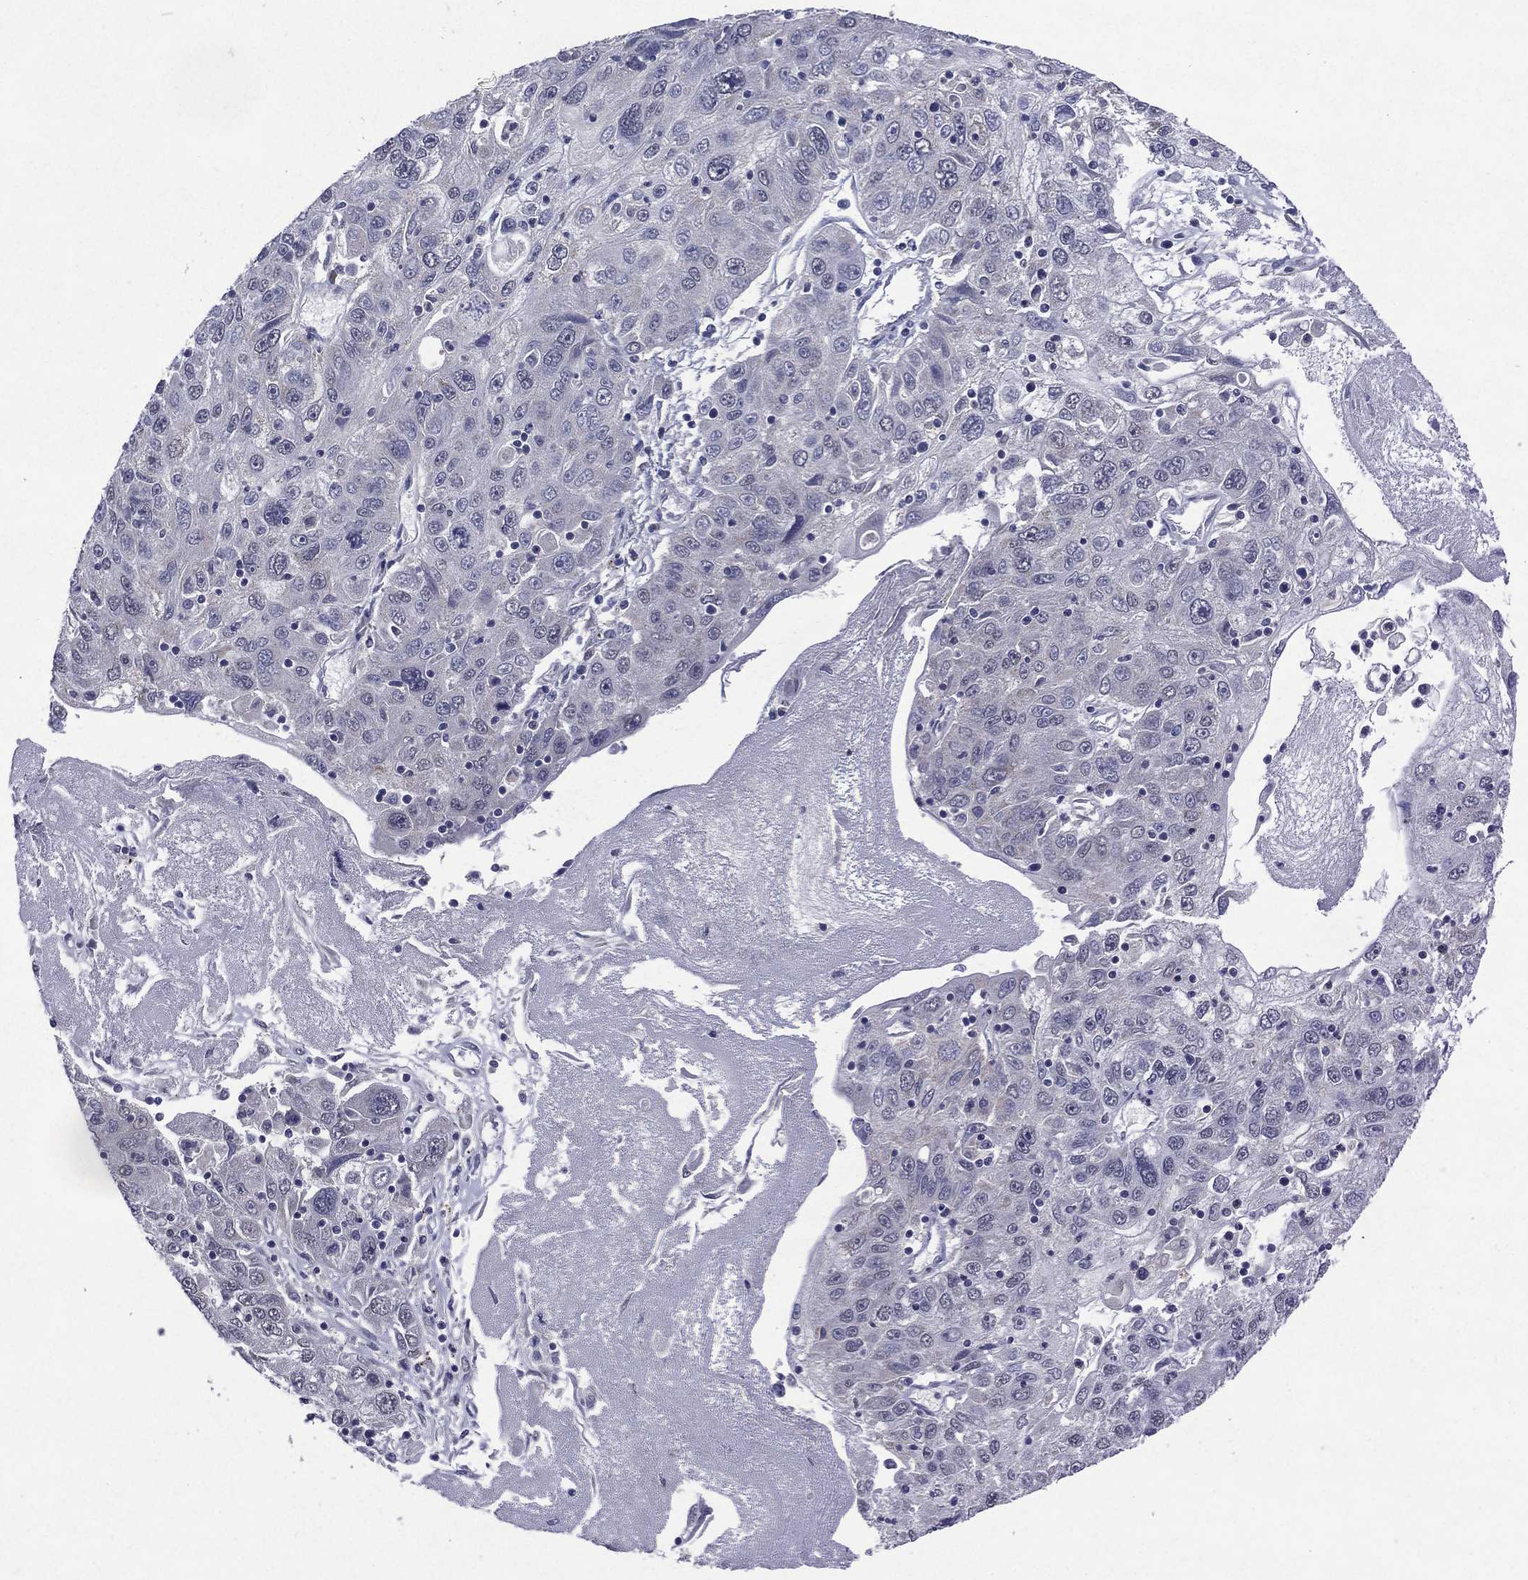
{"staining": {"intensity": "negative", "quantity": "none", "location": "none"}, "tissue": "stomach cancer", "cell_type": "Tumor cells", "image_type": "cancer", "snomed": [{"axis": "morphology", "description": "Adenocarcinoma, NOS"}, {"axis": "topography", "description": "Stomach"}], "caption": "Human stomach cancer (adenocarcinoma) stained for a protein using immunohistochemistry demonstrates no positivity in tumor cells.", "gene": "ASB10", "patient": {"sex": "male", "age": 56}}